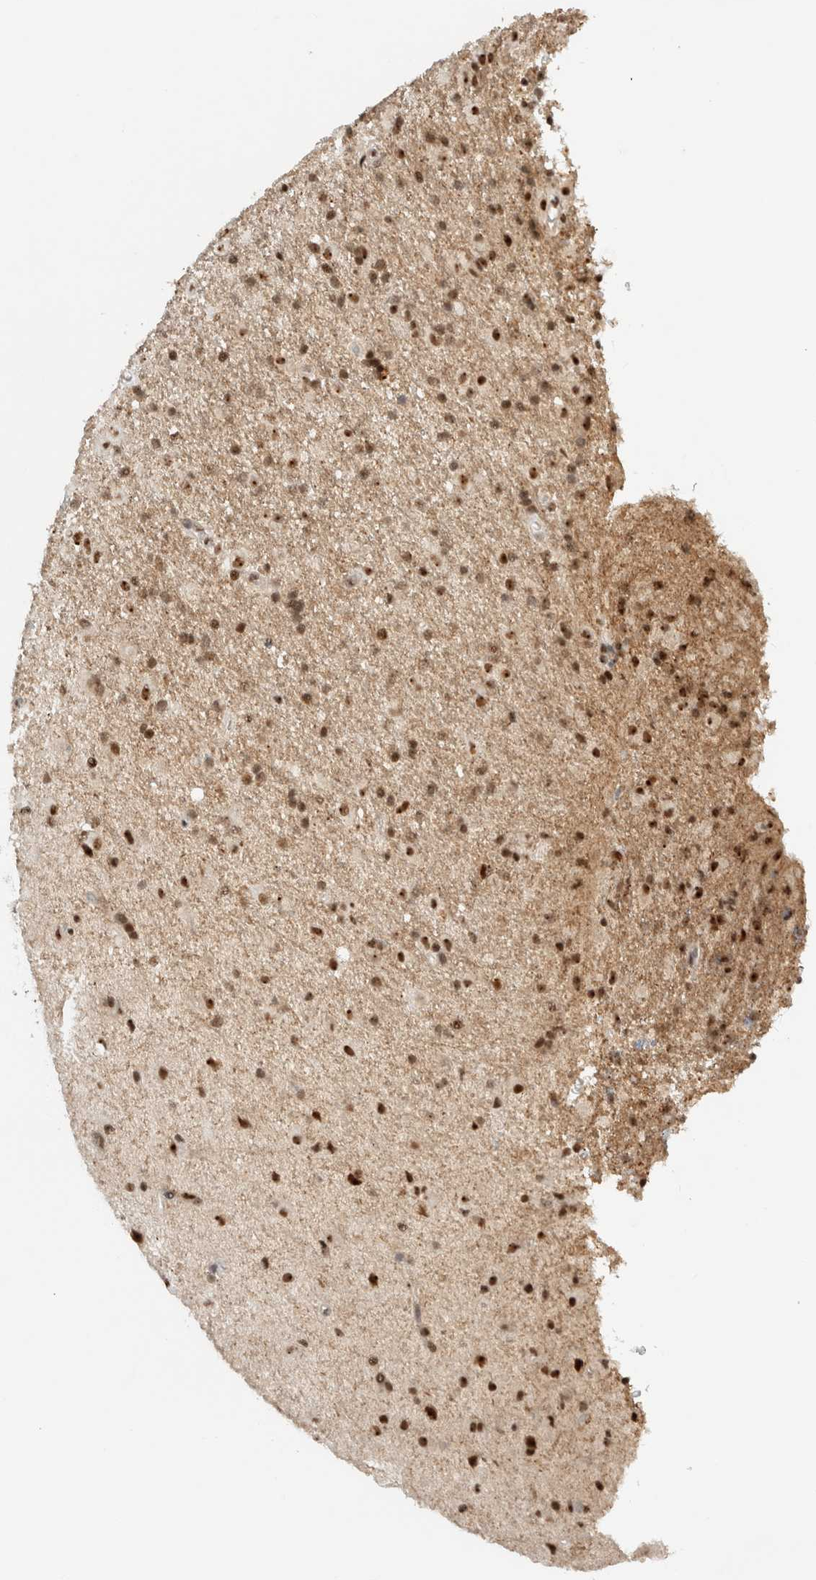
{"staining": {"intensity": "moderate", "quantity": ">75%", "location": "nuclear"}, "tissue": "glioma", "cell_type": "Tumor cells", "image_type": "cancer", "snomed": [{"axis": "morphology", "description": "Glioma, malignant, Low grade"}, {"axis": "topography", "description": "Brain"}], "caption": "Glioma stained with a protein marker displays moderate staining in tumor cells.", "gene": "EBNA1BP2", "patient": {"sex": "male", "age": 65}}